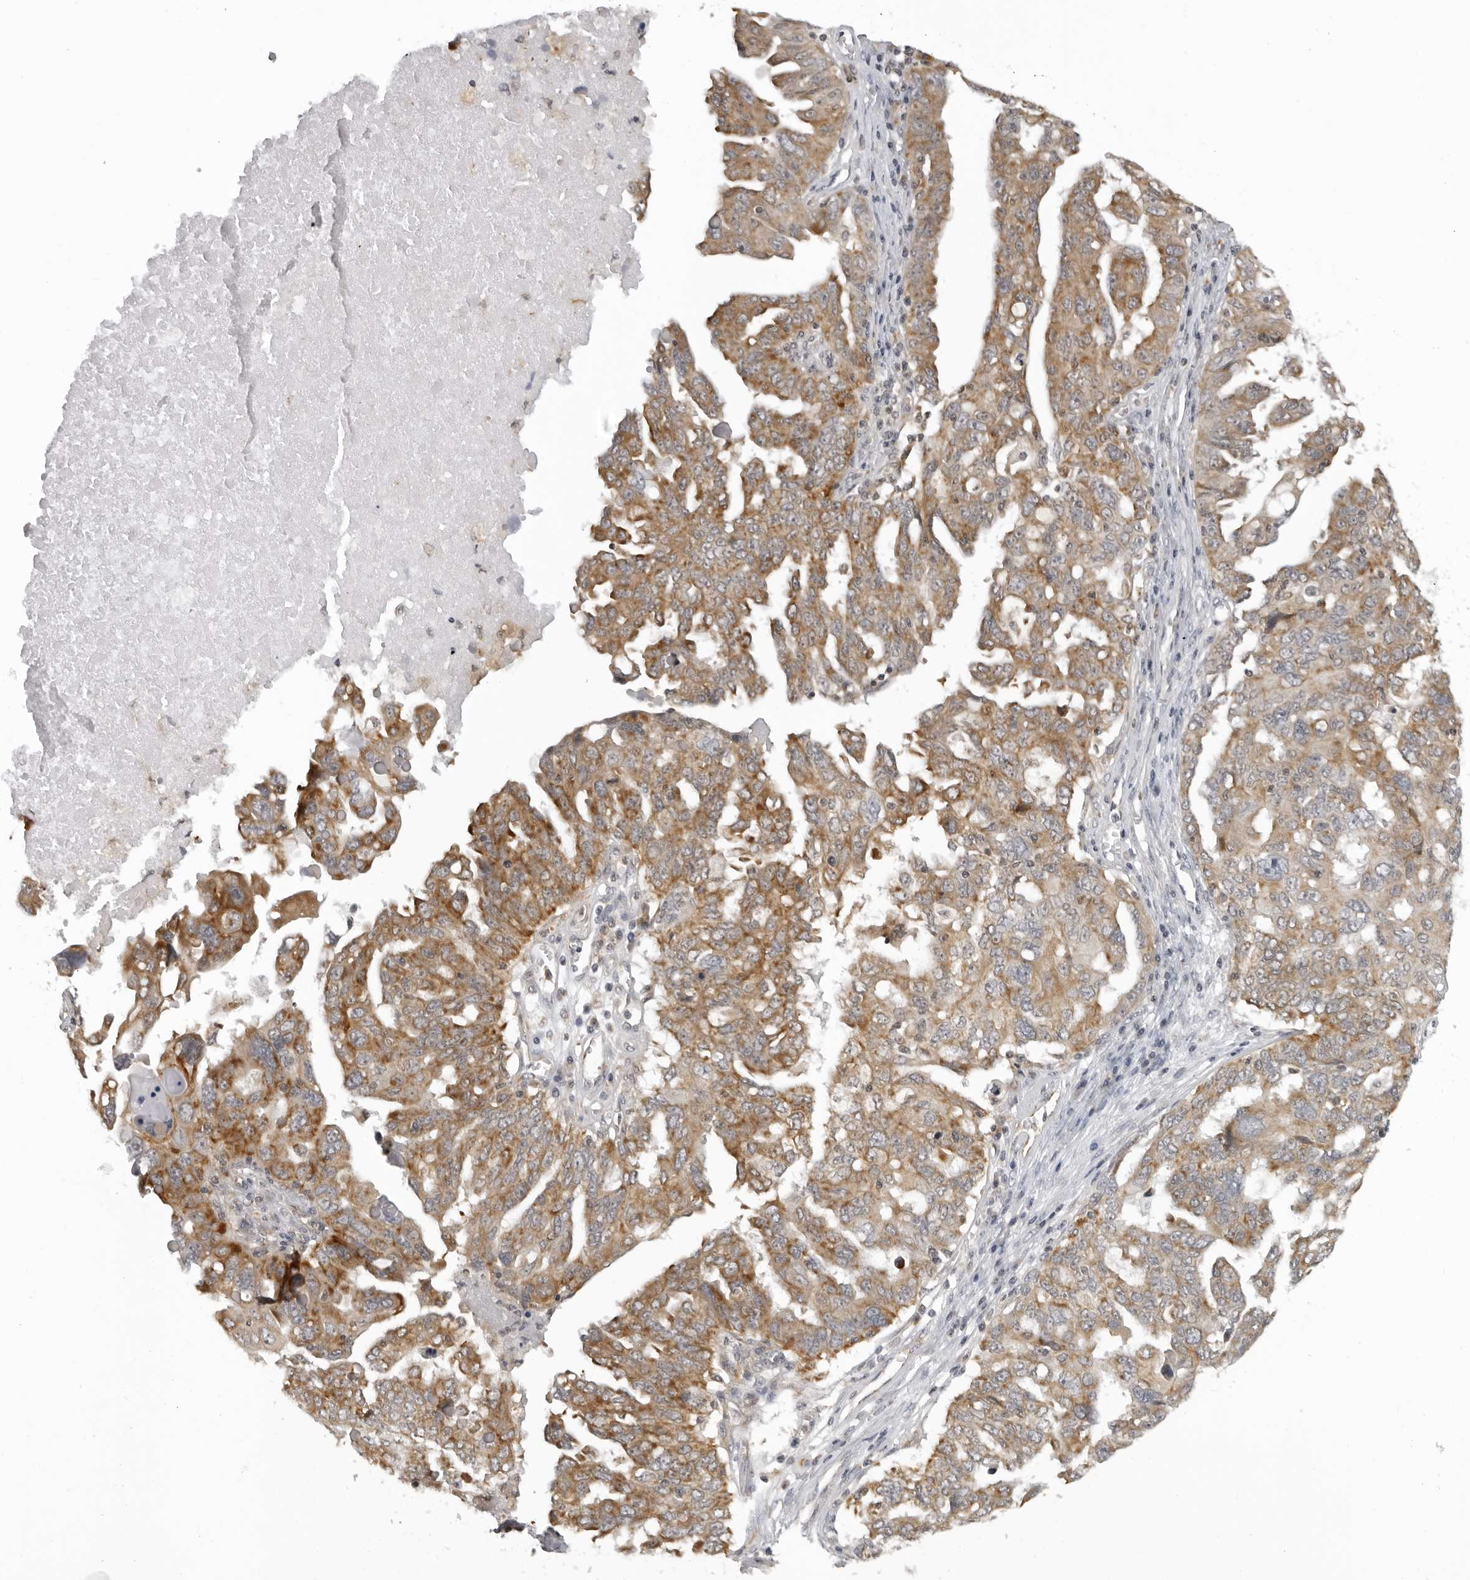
{"staining": {"intensity": "moderate", "quantity": ">75%", "location": "cytoplasmic/membranous"}, "tissue": "ovarian cancer", "cell_type": "Tumor cells", "image_type": "cancer", "snomed": [{"axis": "morphology", "description": "Carcinoma, endometroid"}, {"axis": "topography", "description": "Ovary"}], "caption": "The photomicrograph reveals a brown stain indicating the presence of a protein in the cytoplasmic/membranous of tumor cells in ovarian cancer. (brown staining indicates protein expression, while blue staining denotes nuclei).", "gene": "MRPS15", "patient": {"sex": "female", "age": 62}}